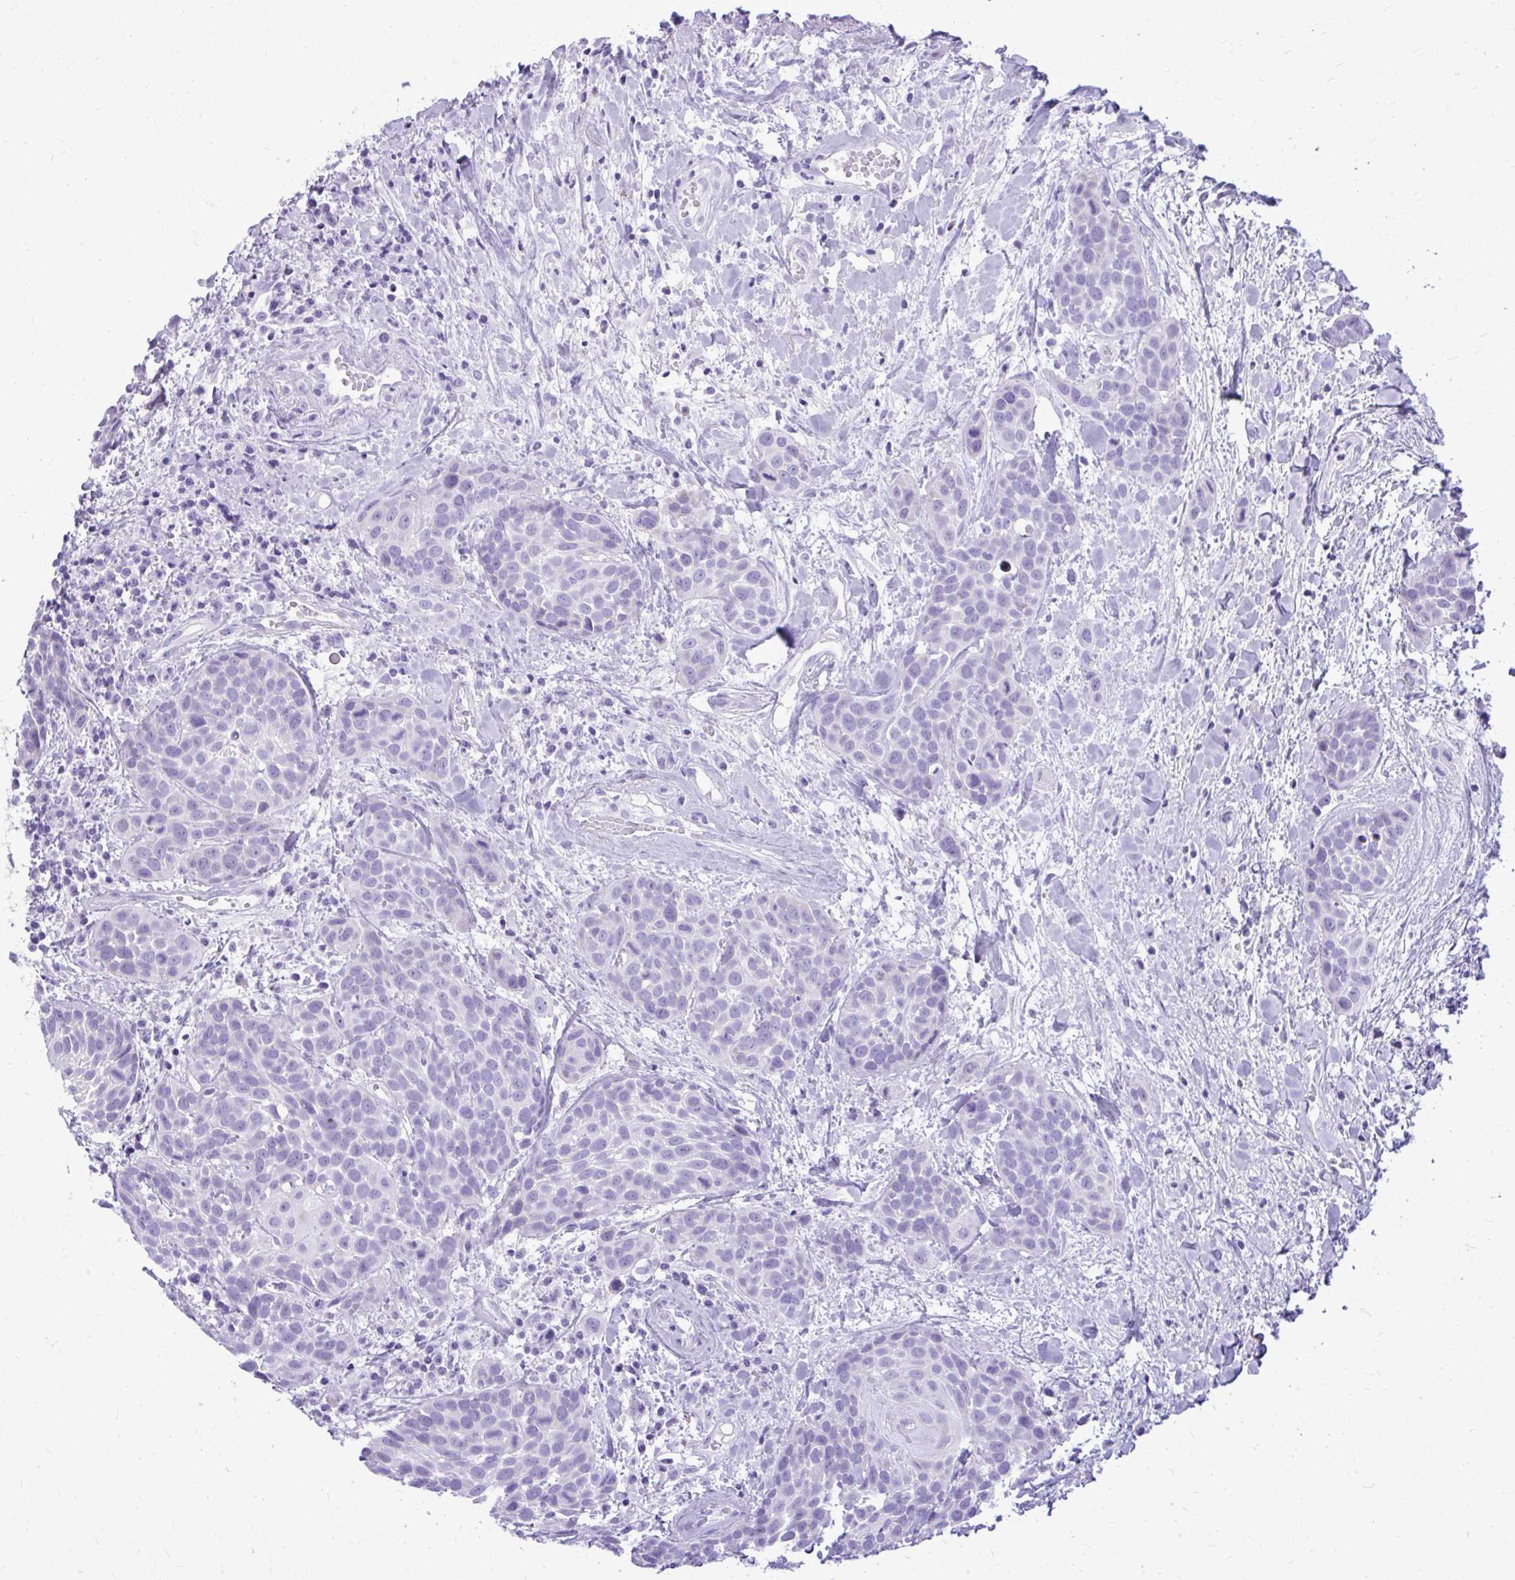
{"staining": {"intensity": "negative", "quantity": "none", "location": "none"}, "tissue": "head and neck cancer", "cell_type": "Tumor cells", "image_type": "cancer", "snomed": [{"axis": "morphology", "description": "Squamous cell carcinoma, NOS"}, {"axis": "topography", "description": "Head-Neck"}], "caption": "A micrograph of head and neck cancer stained for a protein demonstrates no brown staining in tumor cells.", "gene": "RALYL", "patient": {"sex": "female", "age": 50}}